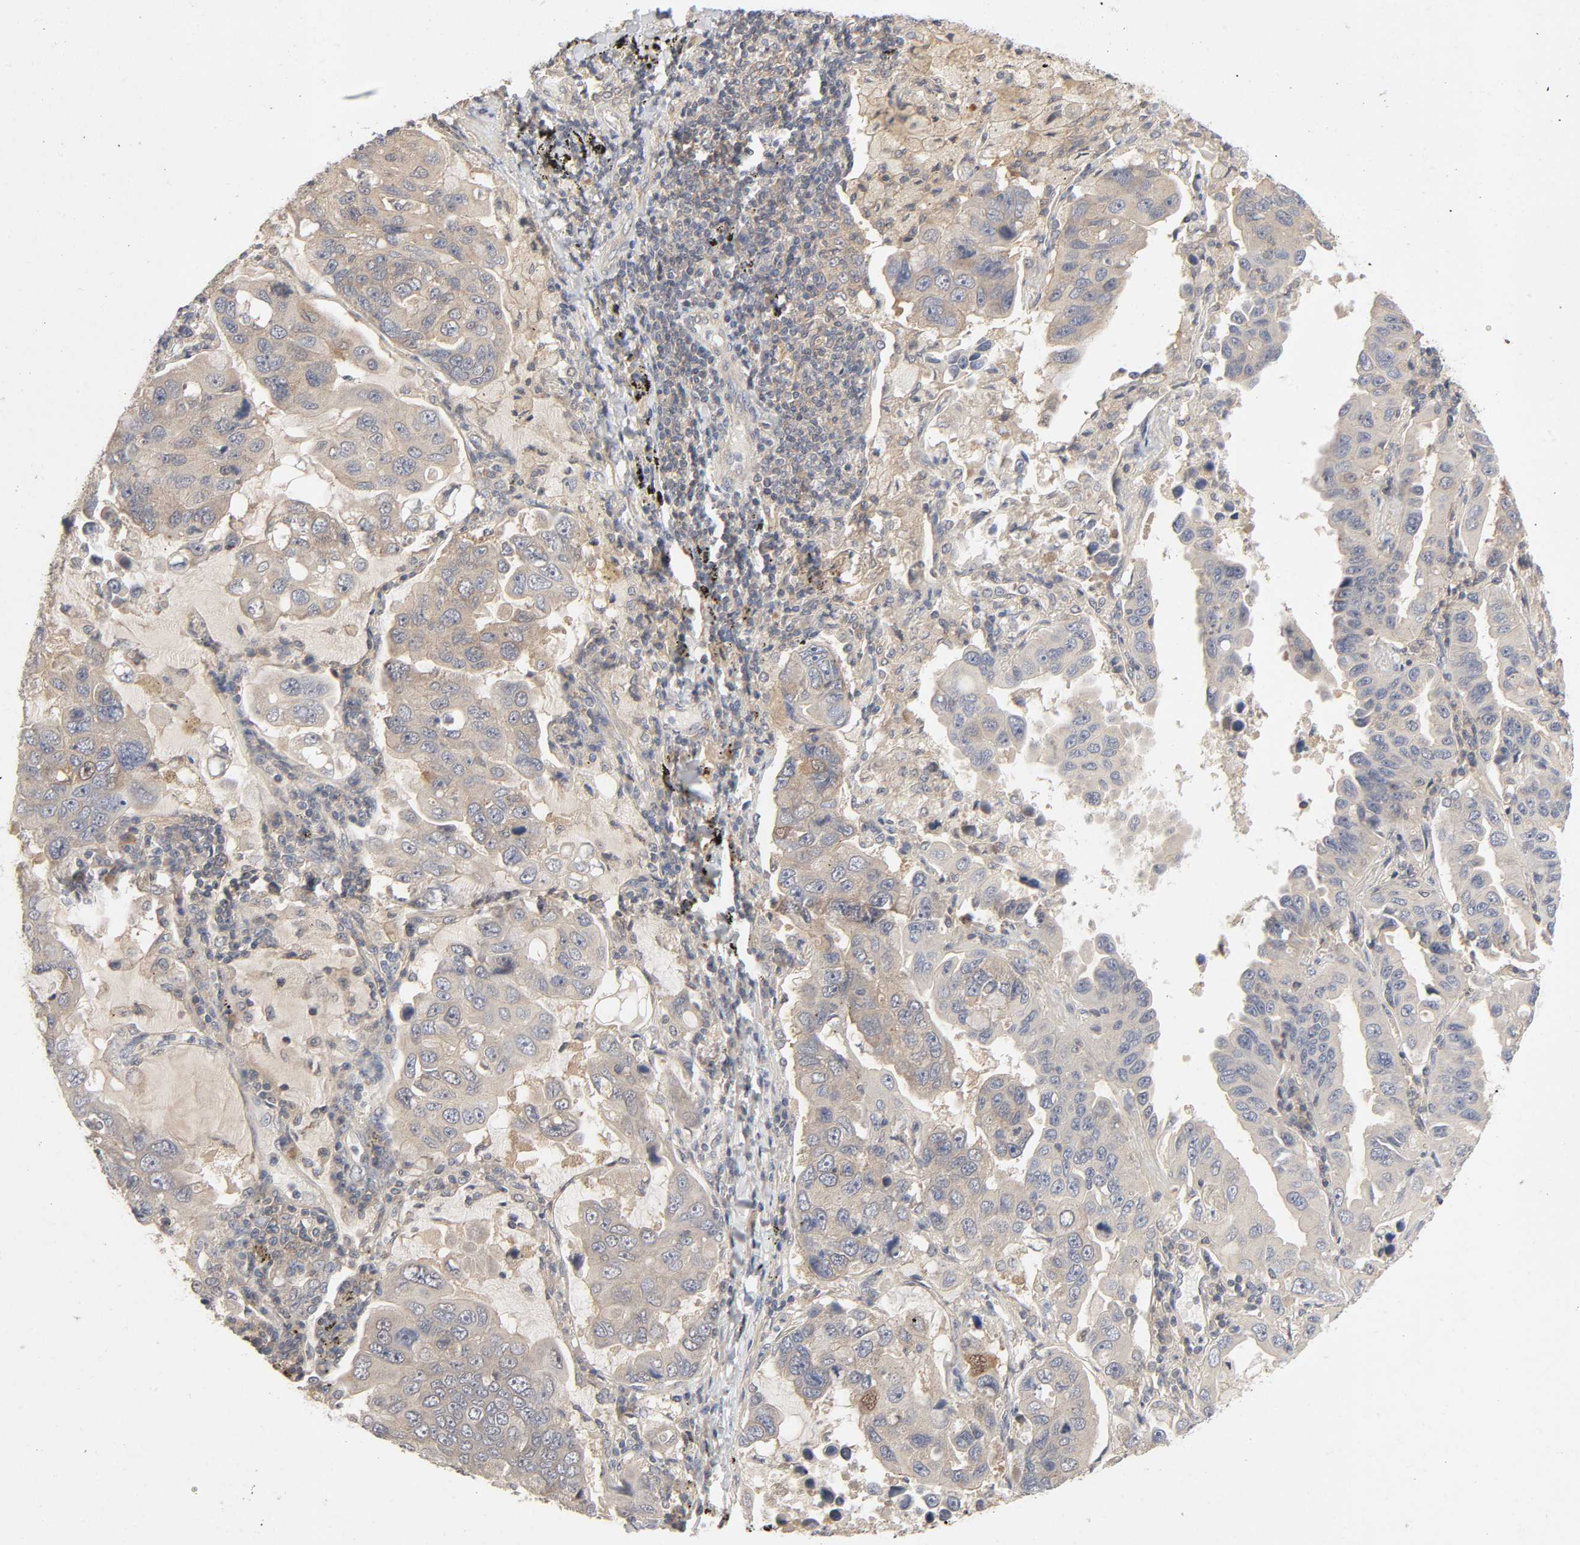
{"staining": {"intensity": "moderate", "quantity": ">75%", "location": "cytoplasmic/membranous"}, "tissue": "lung cancer", "cell_type": "Tumor cells", "image_type": "cancer", "snomed": [{"axis": "morphology", "description": "Adenocarcinoma, NOS"}, {"axis": "topography", "description": "Lung"}], "caption": "Protein expression analysis of adenocarcinoma (lung) displays moderate cytoplasmic/membranous staining in about >75% of tumor cells.", "gene": "CPB2", "patient": {"sex": "male", "age": 64}}